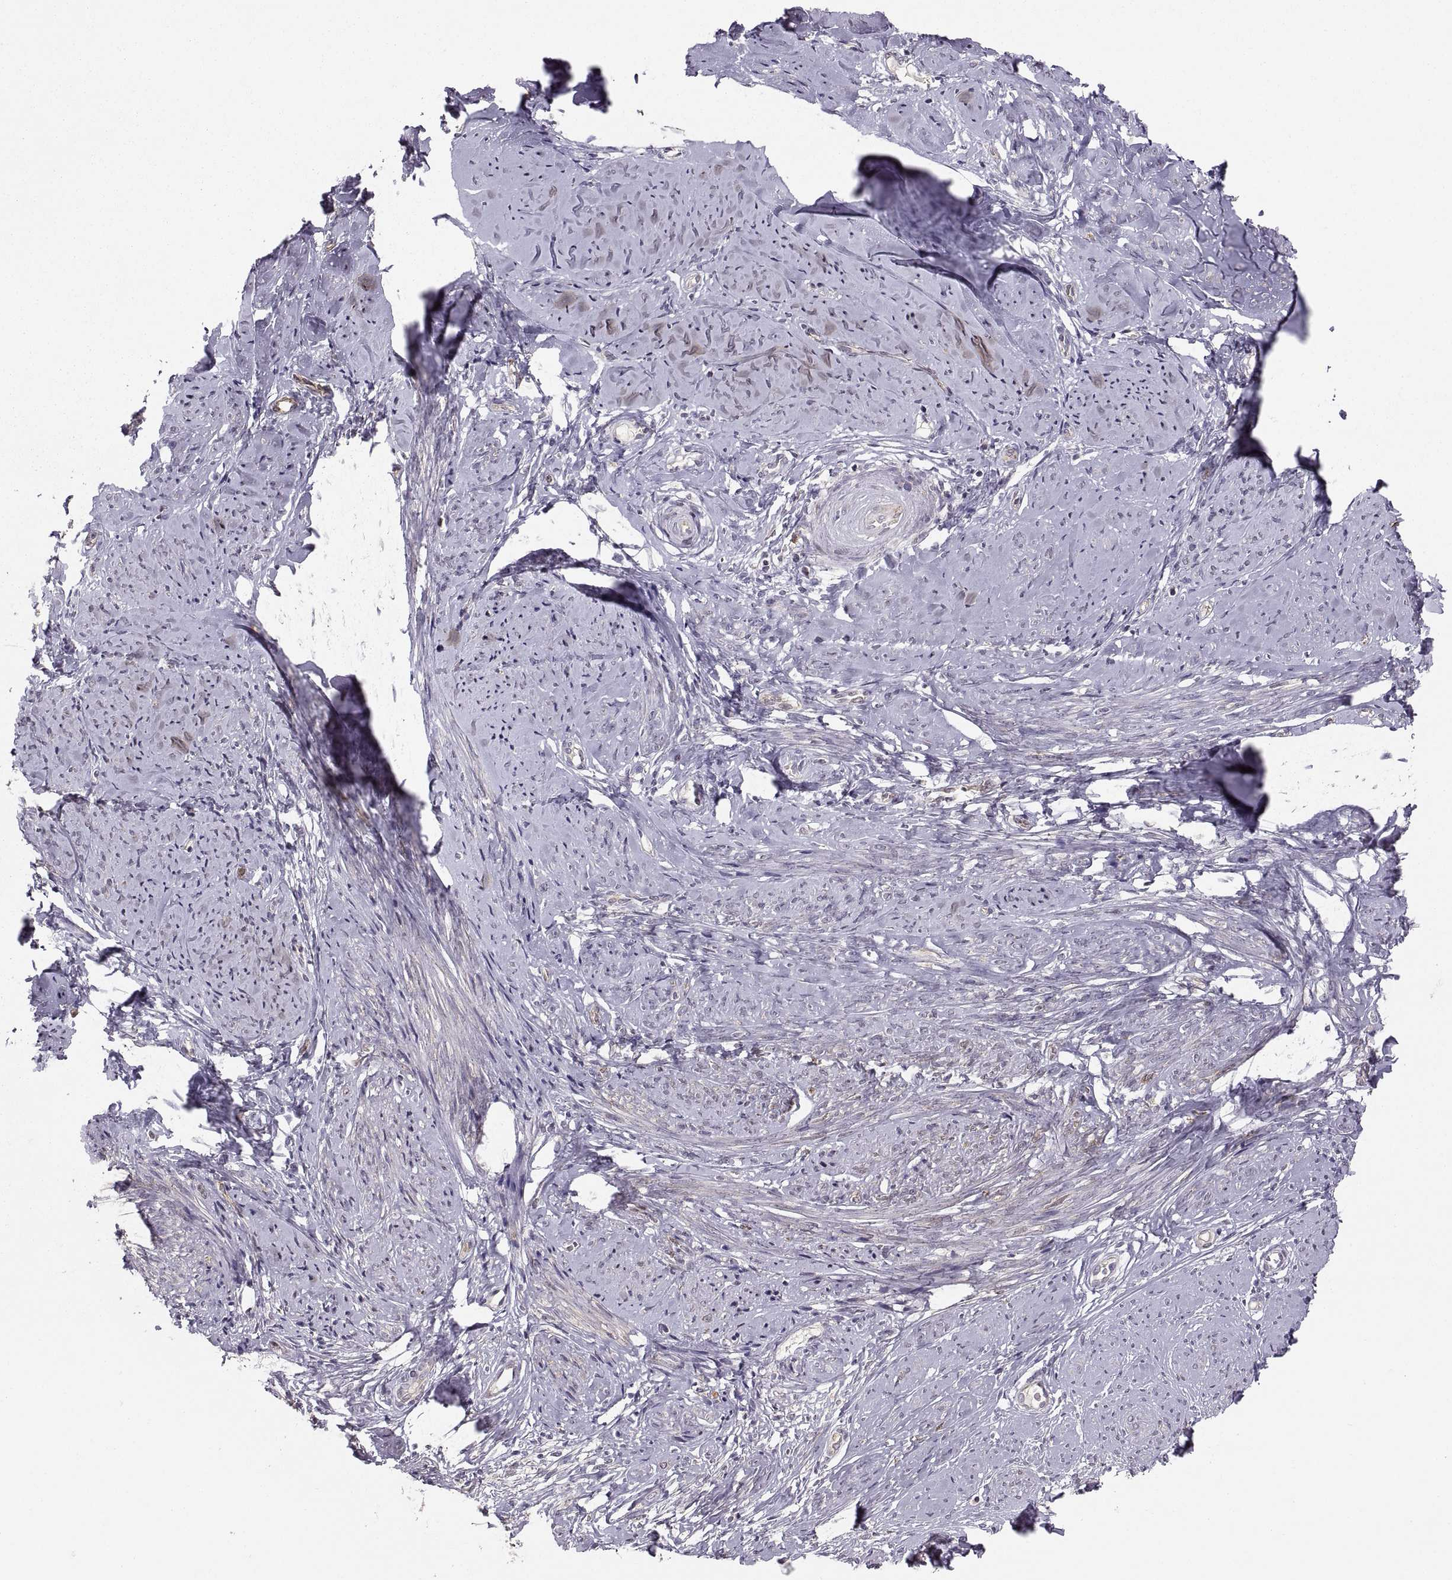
{"staining": {"intensity": "negative", "quantity": "none", "location": "none"}, "tissue": "smooth muscle", "cell_type": "Smooth muscle cells", "image_type": "normal", "snomed": [{"axis": "morphology", "description": "Normal tissue, NOS"}, {"axis": "topography", "description": "Smooth muscle"}], "caption": "This micrograph is of normal smooth muscle stained with IHC to label a protein in brown with the nuclei are counter-stained blue. There is no positivity in smooth muscle cells. The staining is performed using DAB (3,3'-diaminobenzidine) brown chromogen with nuclei counter-stained in using hematoxylin.", "gene": "HMGCR", "patient": {"sex": "female", "age": 48}}